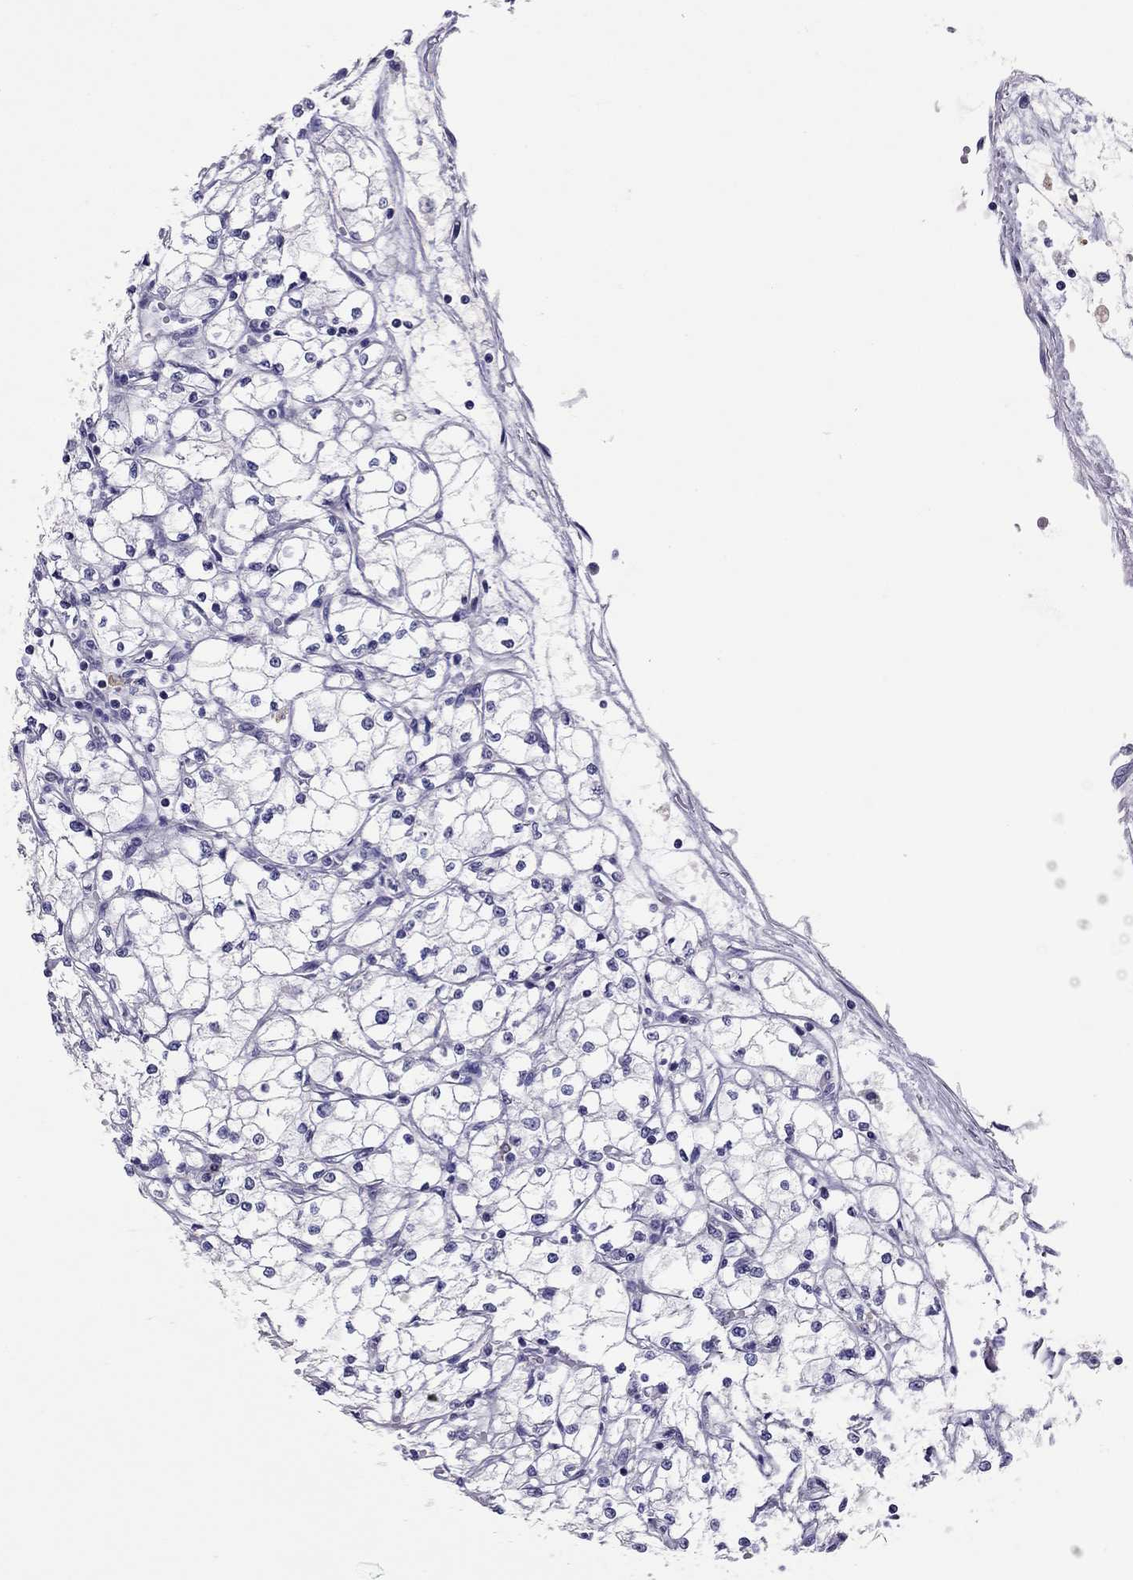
{"staining": {"intensity": "negative", "quantity": "none", "location": "none"}, "tissue": "renal cancer", "cell_type": "Tumor cells", "image_type": "cancer", "snomed": [{"axis": "morphology", "description": "Adenocarcinoma, NOS"}, {"axis": "topography", "description": "Kidney"}], "caption": "Renal cancer stained for a protein using immunohistochemistry (IHC) demonstrates no positivity tumor cells.", "gene": "CALHM1", "patient": {"sex": "male", "age": 67}}